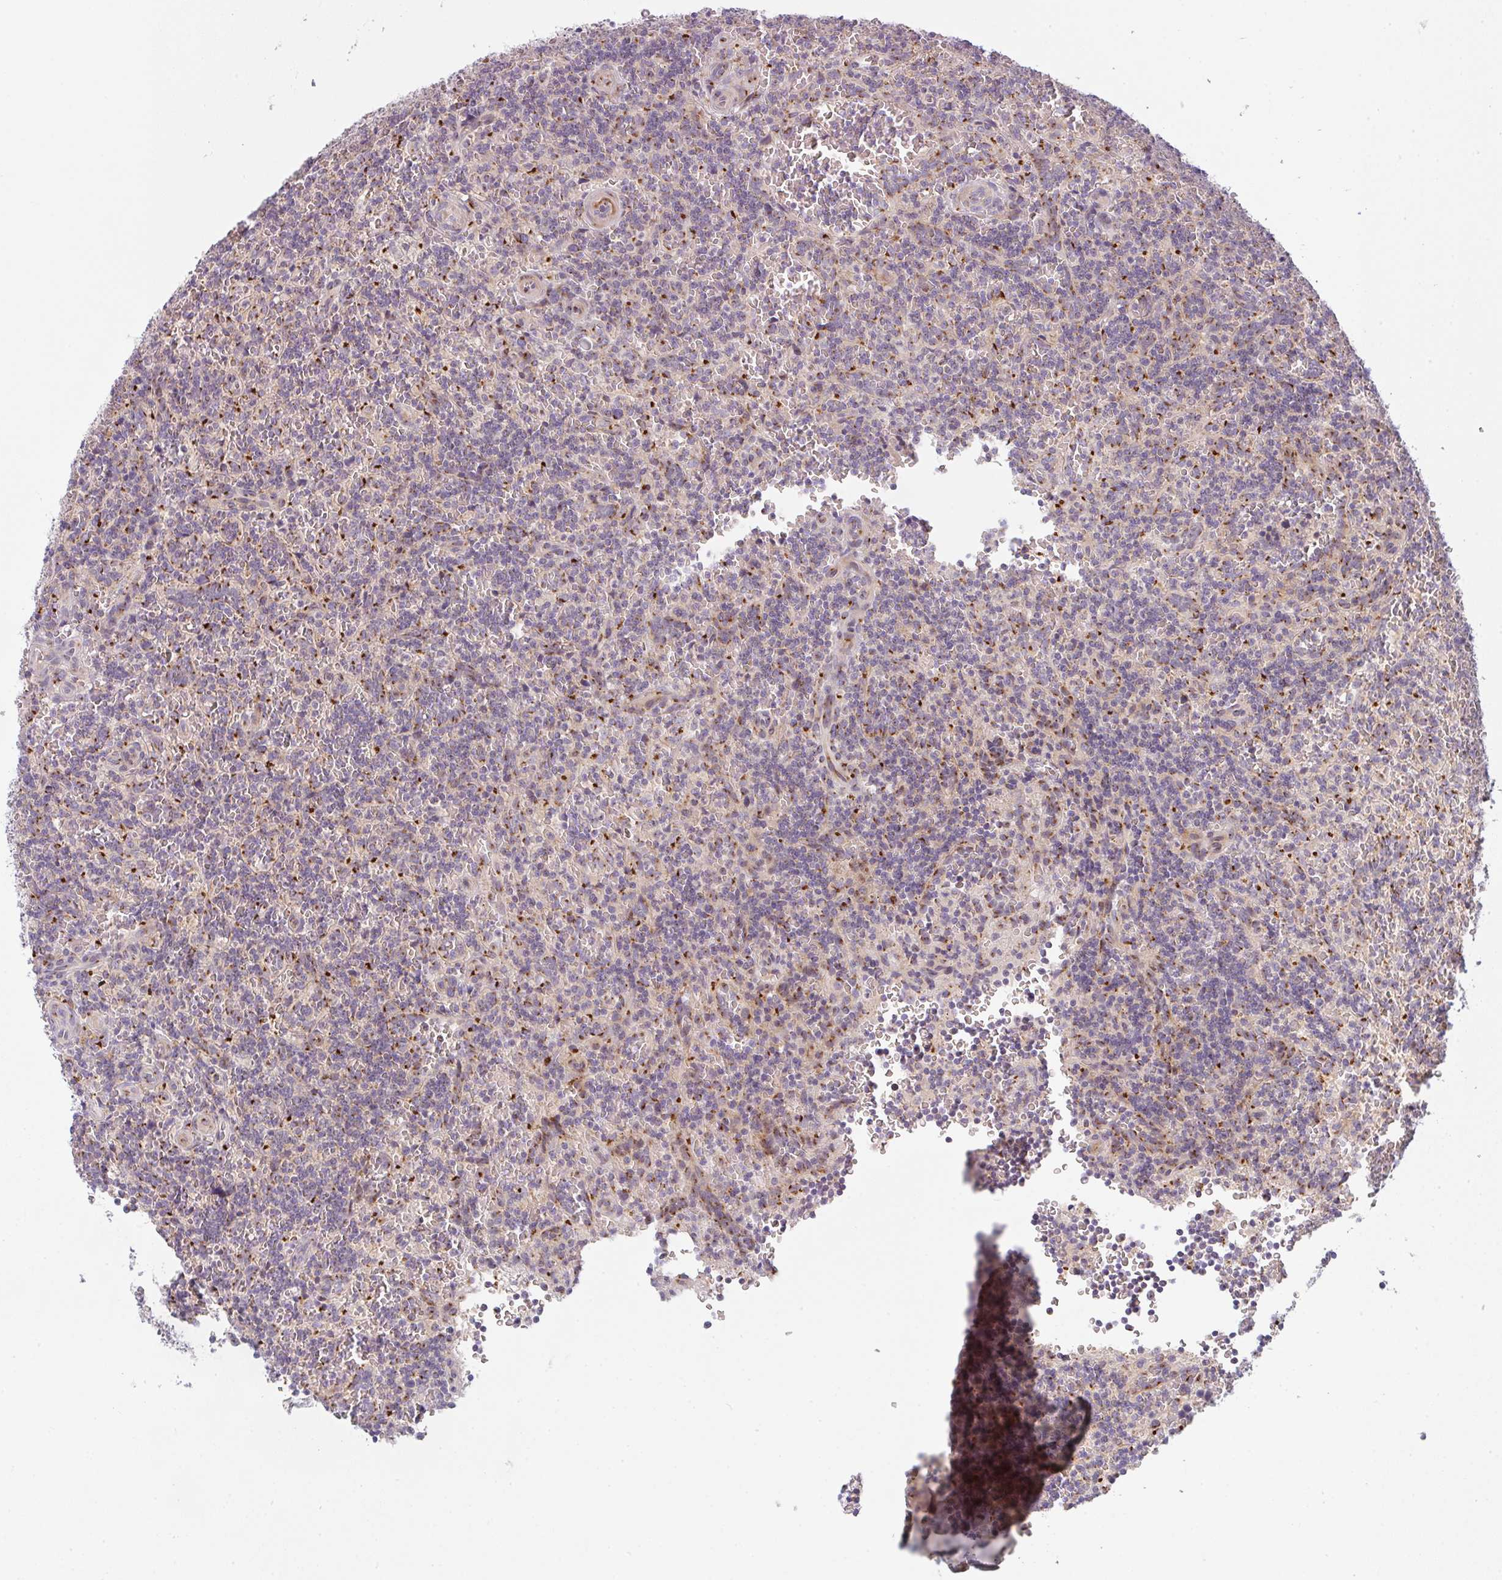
{"staining": {"intensity": "moderate", "quantity": "25%-75%", "location": "cytoplasmic/membranous"}, "tissue": "lymphoma", "cell_type": "Tumor cells", "image_type": "cancer", "snomed": [{"axis": "morphology", "description": "Malignant lymphoma, non-Hodgkin's type, Low grade"}, {"axis": "topography", "description": "Spleen"}], "caption": "Immunohistochemical staining of human low-grade malignant lymphoma, non-Hodgkin's type demonstrates medium levels of moderate cytoplasmic/membranous protein staining in approximately 25%-75% of tumor cells.", "gene": "GVQW3", "patient": {"sex": "male", "age": 73}}